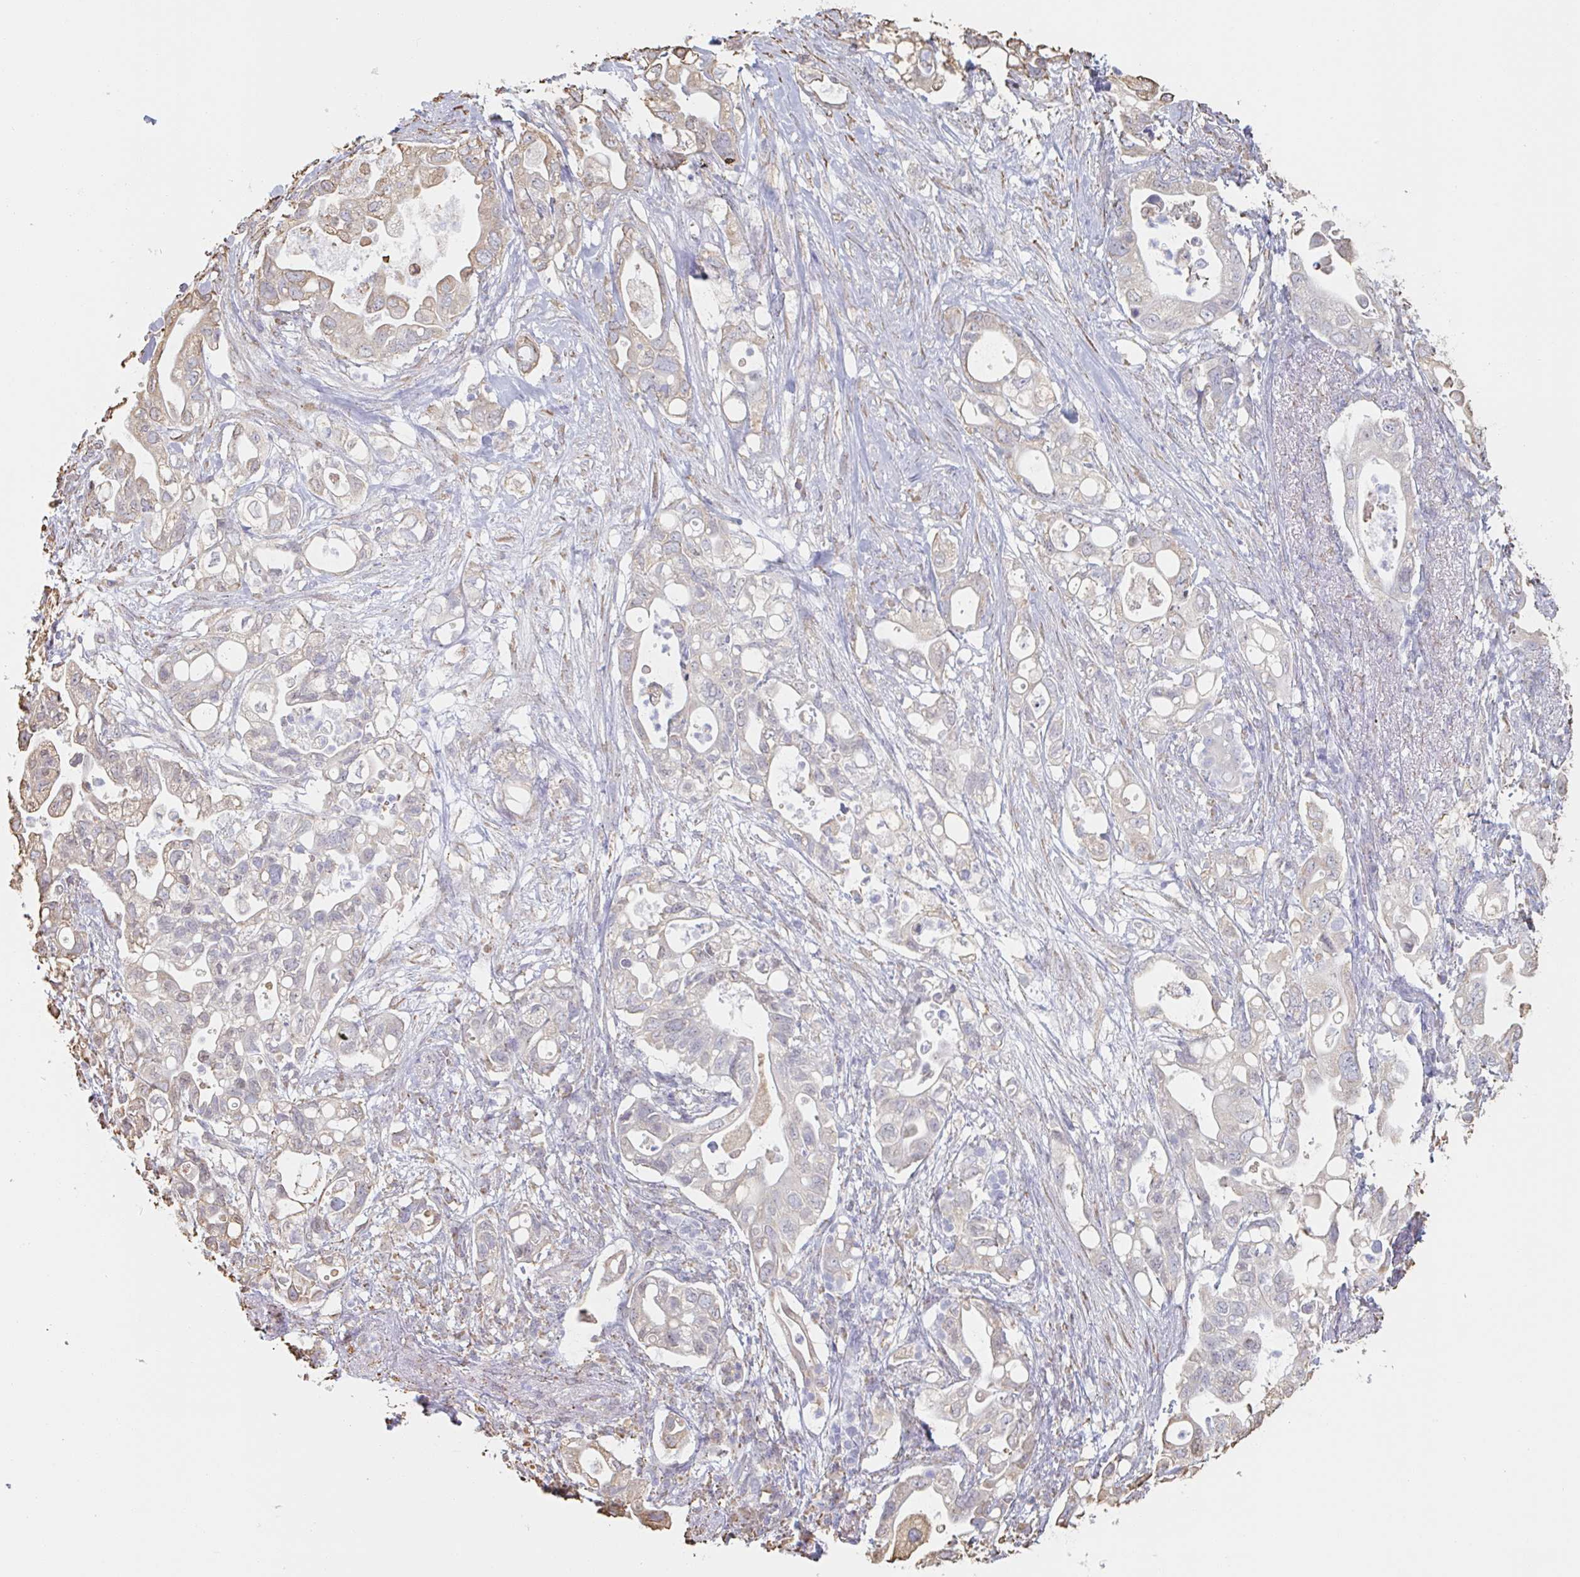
{"staining": {"intensity": "weak", "quantity": "25%-75%", "location": "cytoplasmic/membranous"}, "tissue": "pancreatic cancer", "cell_type": "Tumor cells", "image_type": "cancer", "snomed": [{"axis": "morphology", "description": "Adenocarcinoma, NOS"}, {"axis": "topography", "description": "Pancreas"}], "caption": "Adenocarcinoma (pancreatic) tissue shows weak cytoplasmic/membranous positivity in approximately 25%-75% of tumor cells The protein is shown in brown color, while the nuclei are stained blue.", "gene": "RAB5IF", "patient": {"sex": "female", "age": 72}}